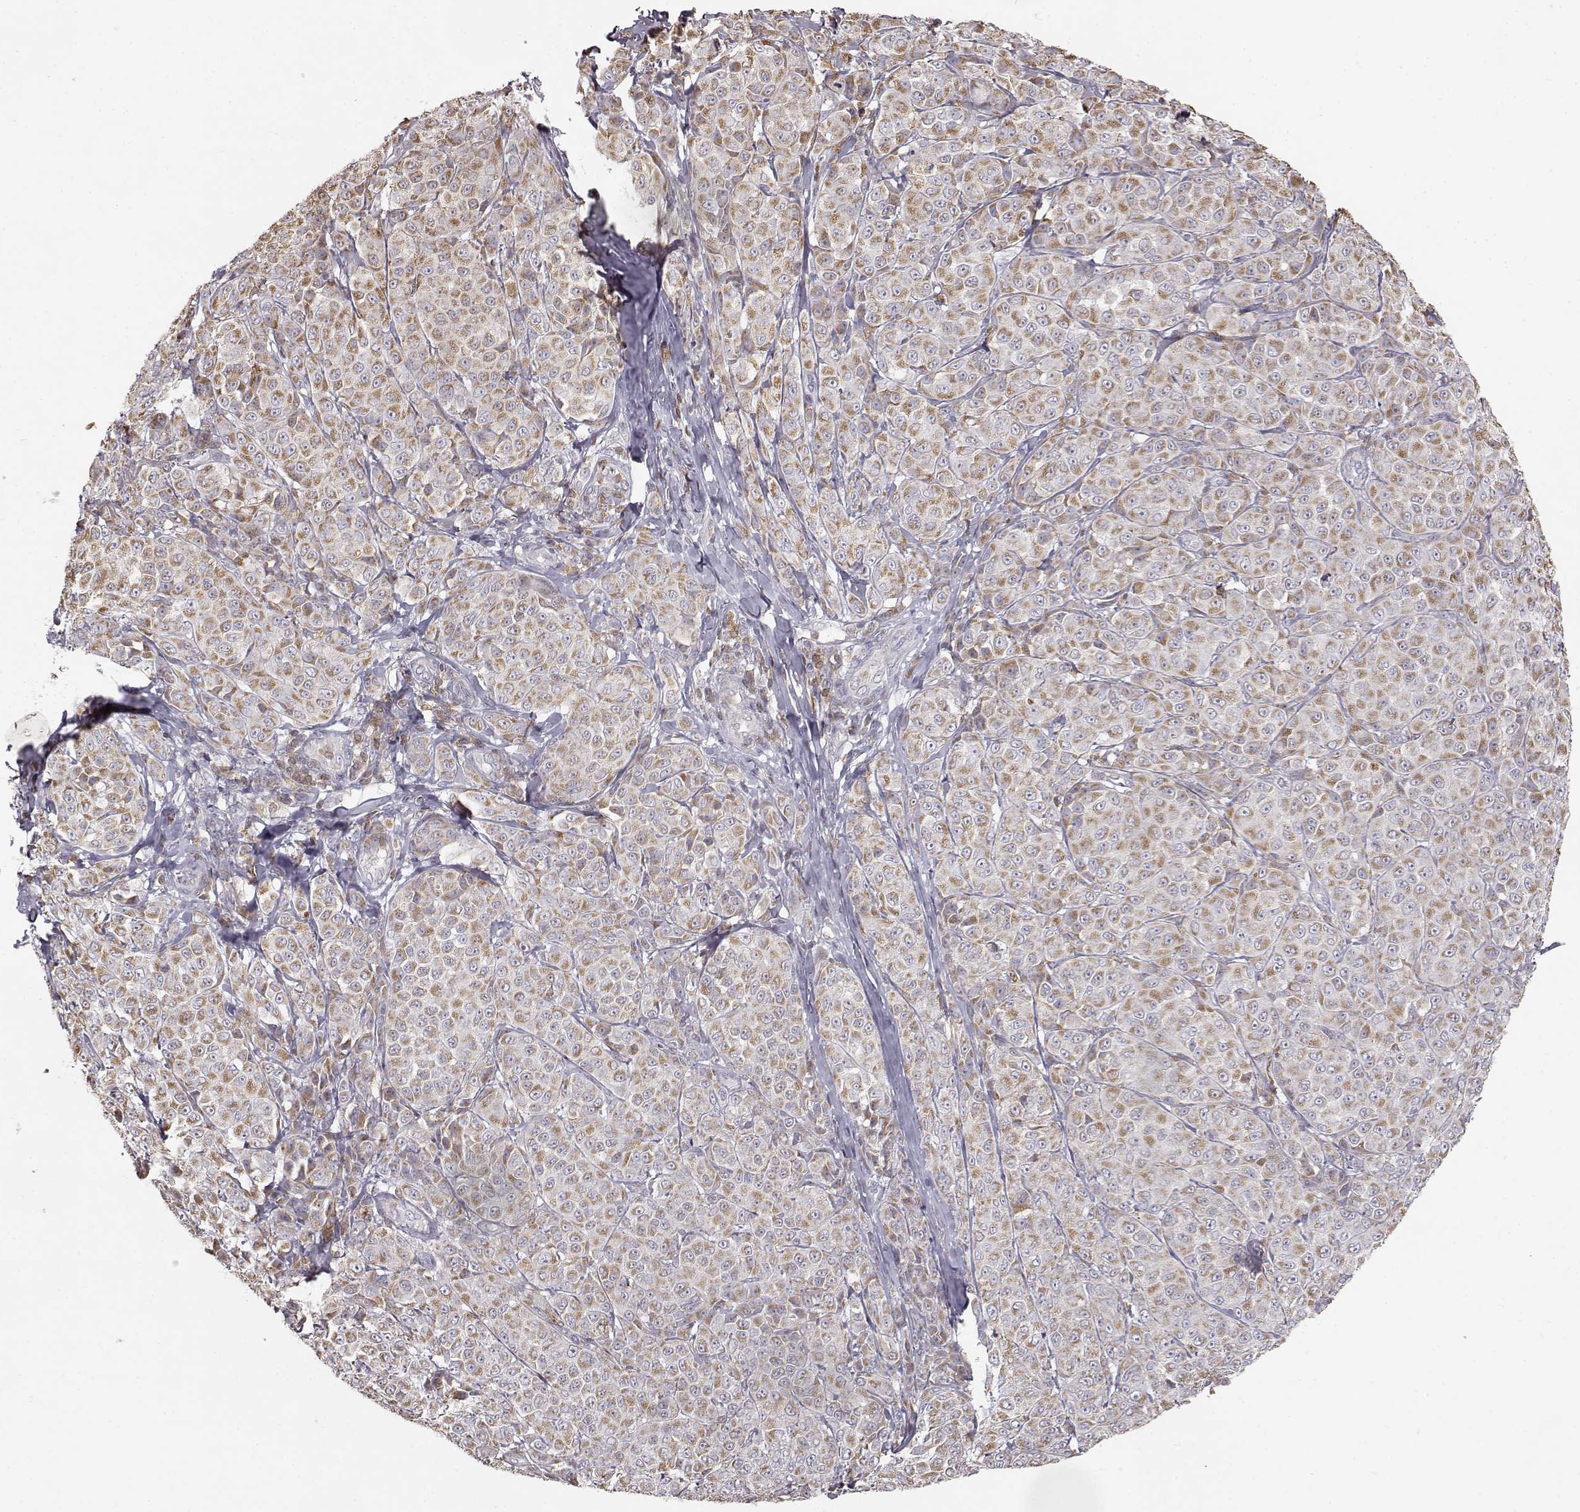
{"staining": {"intensity": "moderate", "quantity": ">75%", "location": "cytoplasmic/membranous"}, "tissue": "melanoma", "cell_type": "Tumor cells", "image_type": "cancer", "snomed": [{"axis": "morphology", "description": "Malignant melanoma, NOS"}, {"axis": "topography", "description": "Skin"}], "caption": "High-magnification brightfield microscopy of malignant melanoma stained with DAB (3,3'-diaminobenzidine) (brown) and counterstained with hematoxylin (blue). tumor cells exhibit moderate cytoplasmic/membranous positivity is appreciated in about>75% of cells.", "gene": "GRAP2", "patient": {"sex": "male", "age": 89}}